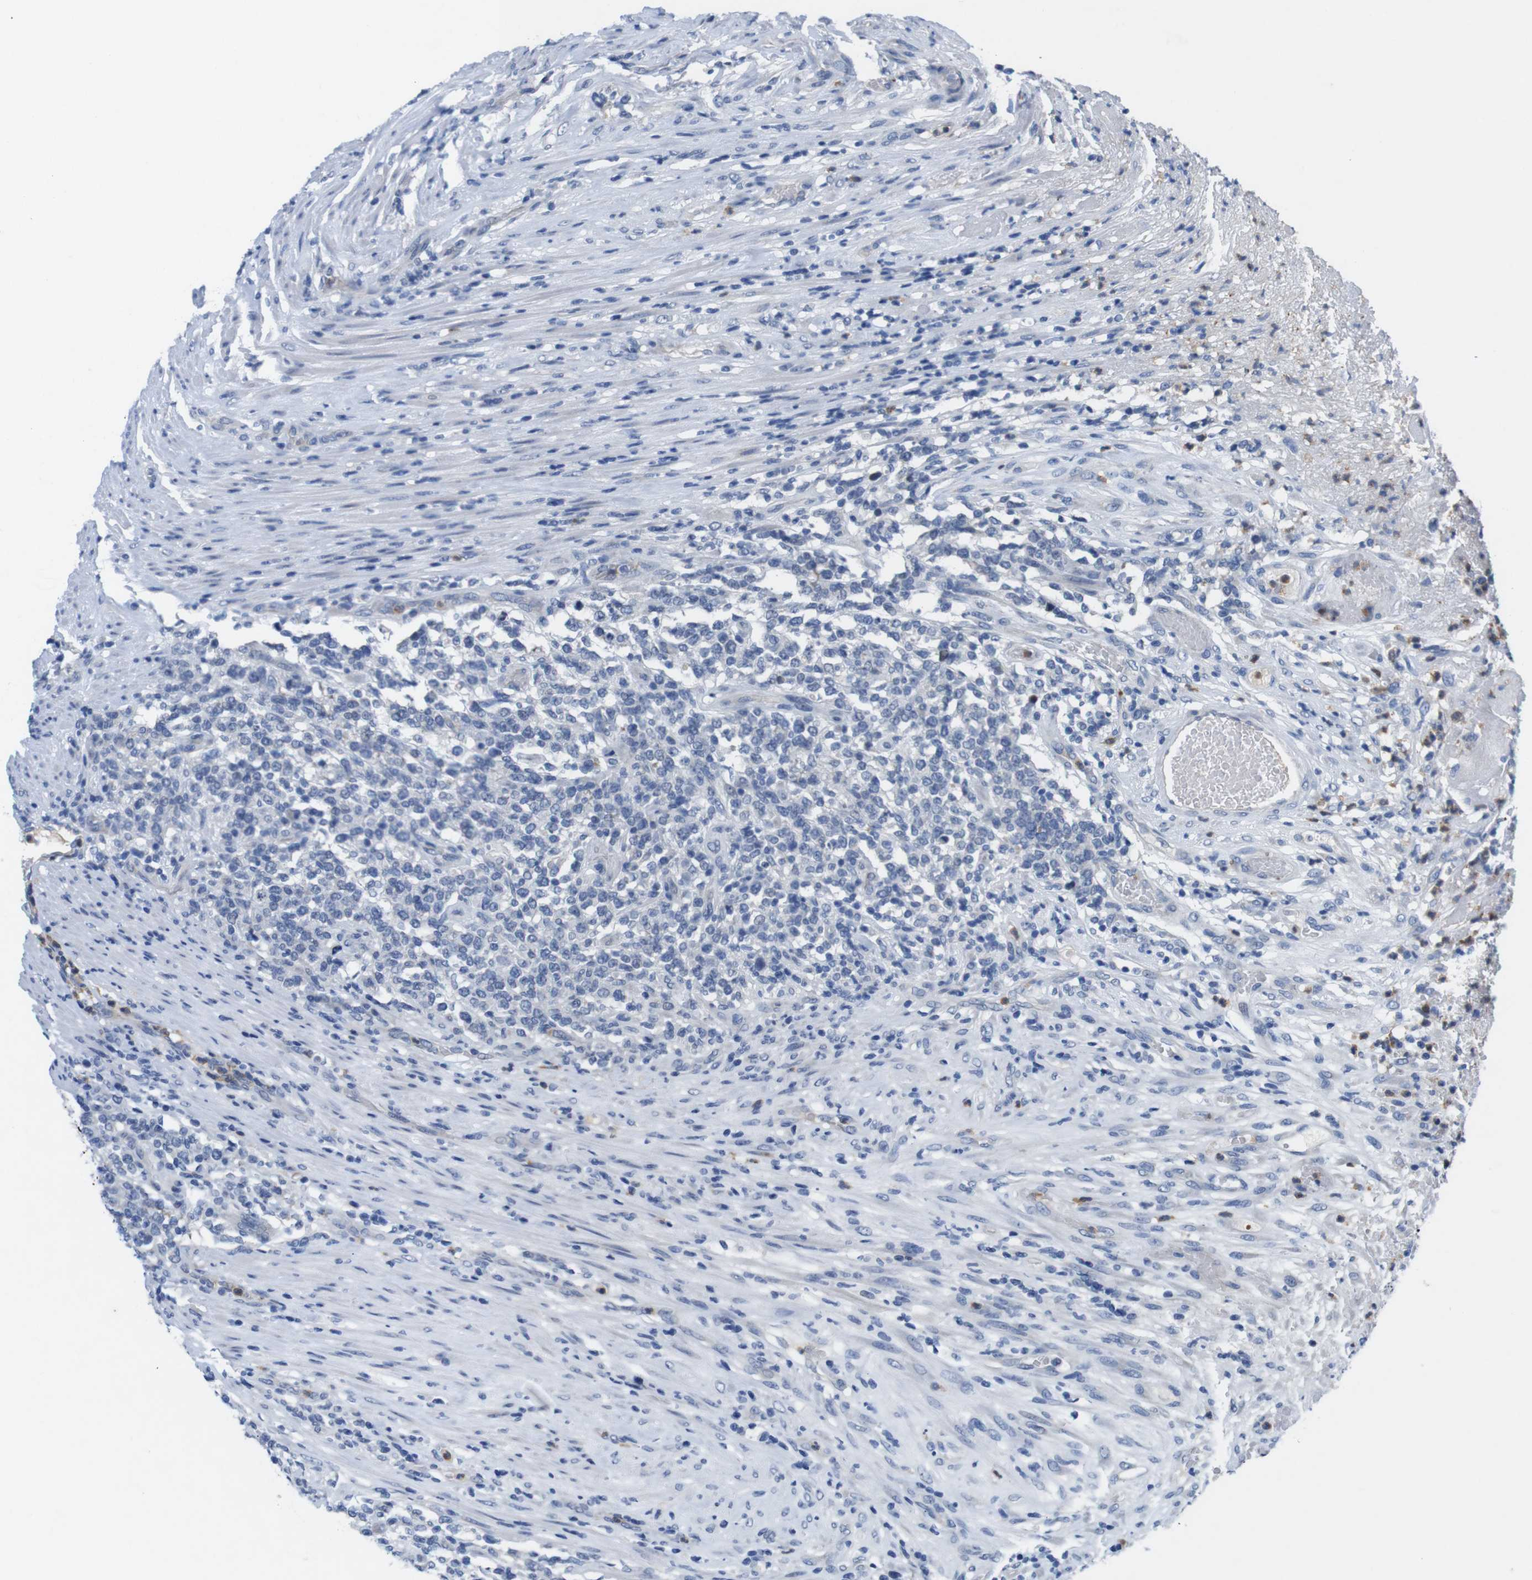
{"staining": {"intensity": "negative", "quantity": "none", "location": "none"}, "tissue": "lymphoma", "cell_type": "Tumor cells", "image_type": "cancer", "snomed": [{"axis": "morphology", "description": "Malignant lymphoma, non-Hodgkin's type, High grade"}, {"axis": "topography", "description": "Soft tissue"}], "caption": "Immunohistochemistry (IHC) micrograph of neoplastic tissue: human malignant lymphoma, non-Hodgkin's type (high-grade) stained with DAB displays no significant protein staining in tumor cells. (DAB (3,3'-diaminobenzidine) IHC, high magnification).", "gene": "C1RL", "patient": {"sex": "male", "age": 18}}